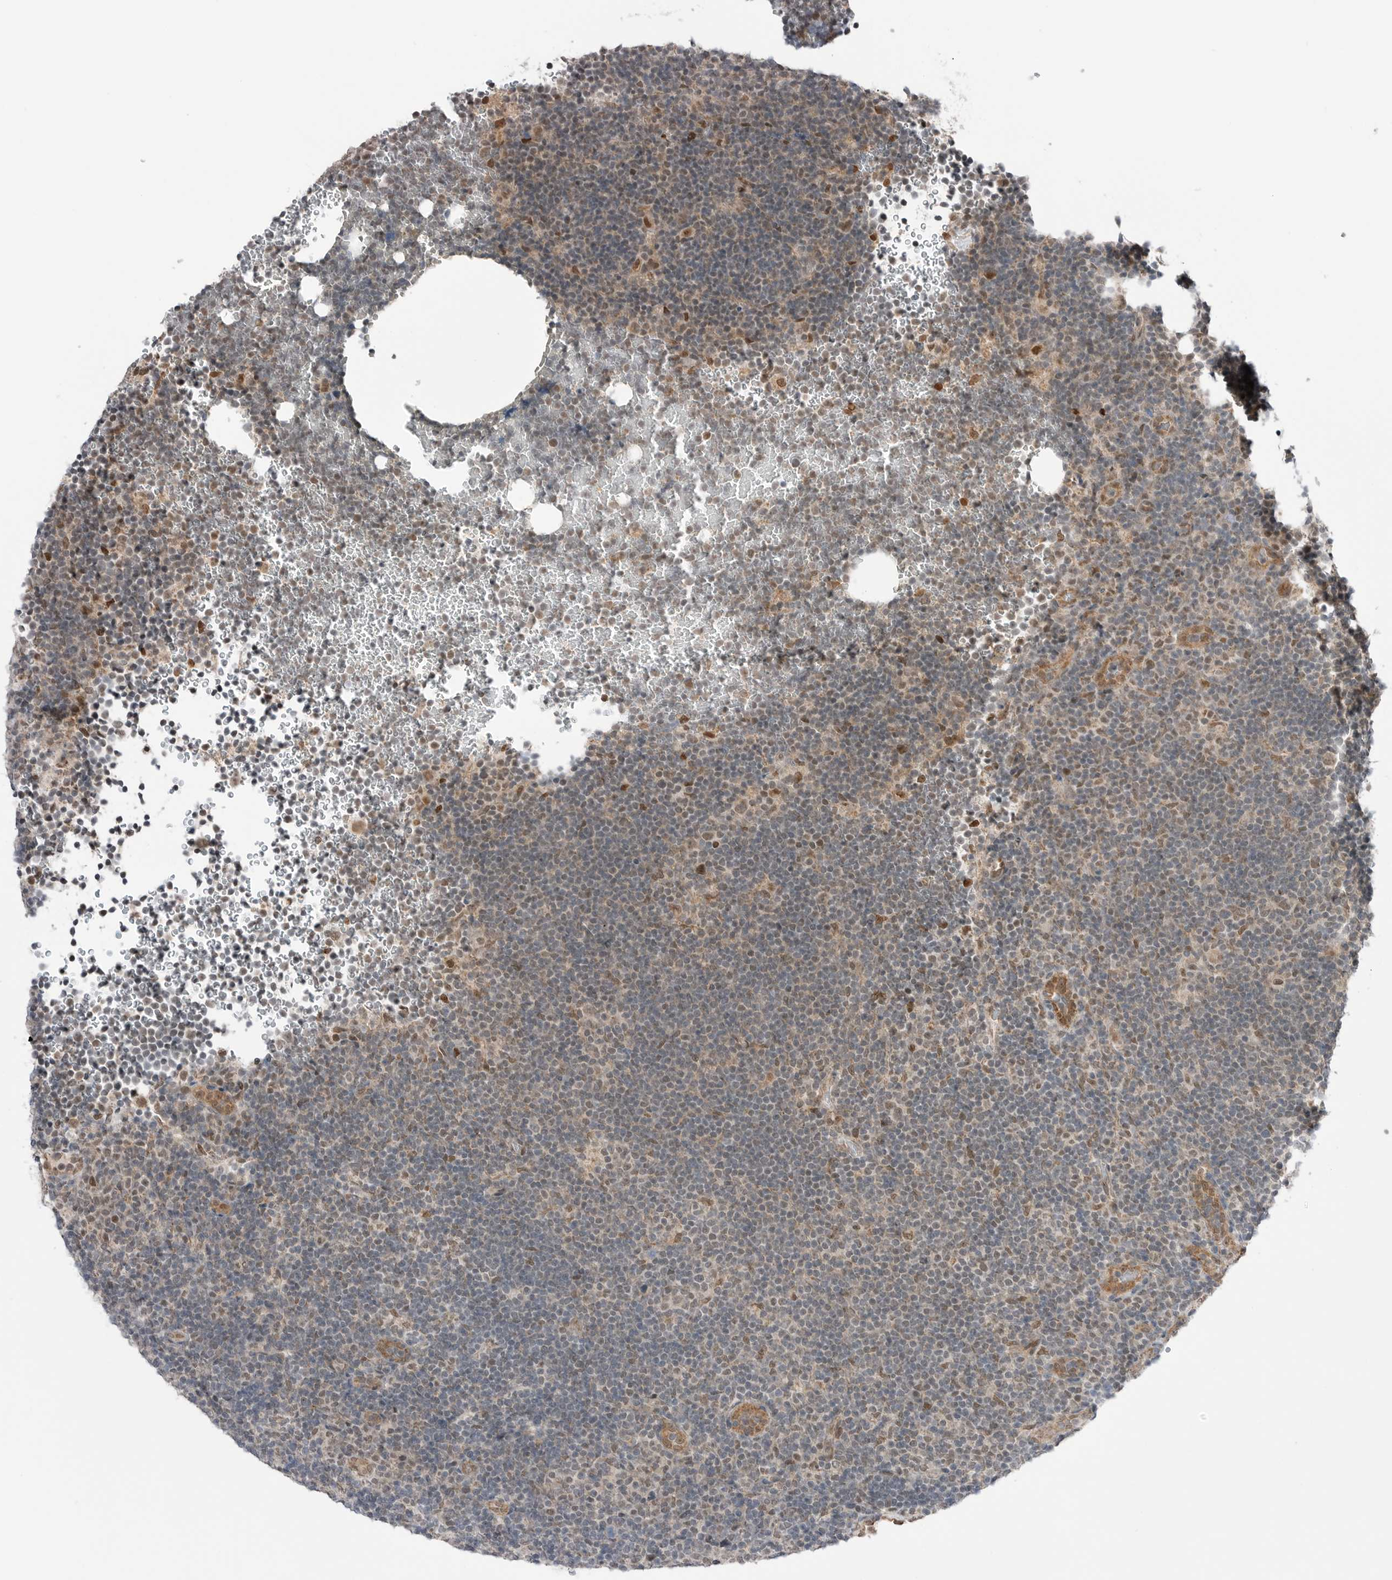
{"staining": {"intensity": "weak", "quantity": ">75%", "location": "nuclear"}, "tissue": "lymphoma", "cell_type": "Tumor cells", "image_type": "cancer", "snomed": [{"axis": "morphology", "description": "Hodgkin's disease, NOS"}, {"axis": "topography", "description": "Lymph node"}], "caption": "The micrograph exhibits a brown stain indicating the presence of a protein in the nuclear of tumor cells in Hodgkin's disease.", "gene": "NTAQ1", "patient": {"sex": "female", "age": 57}}